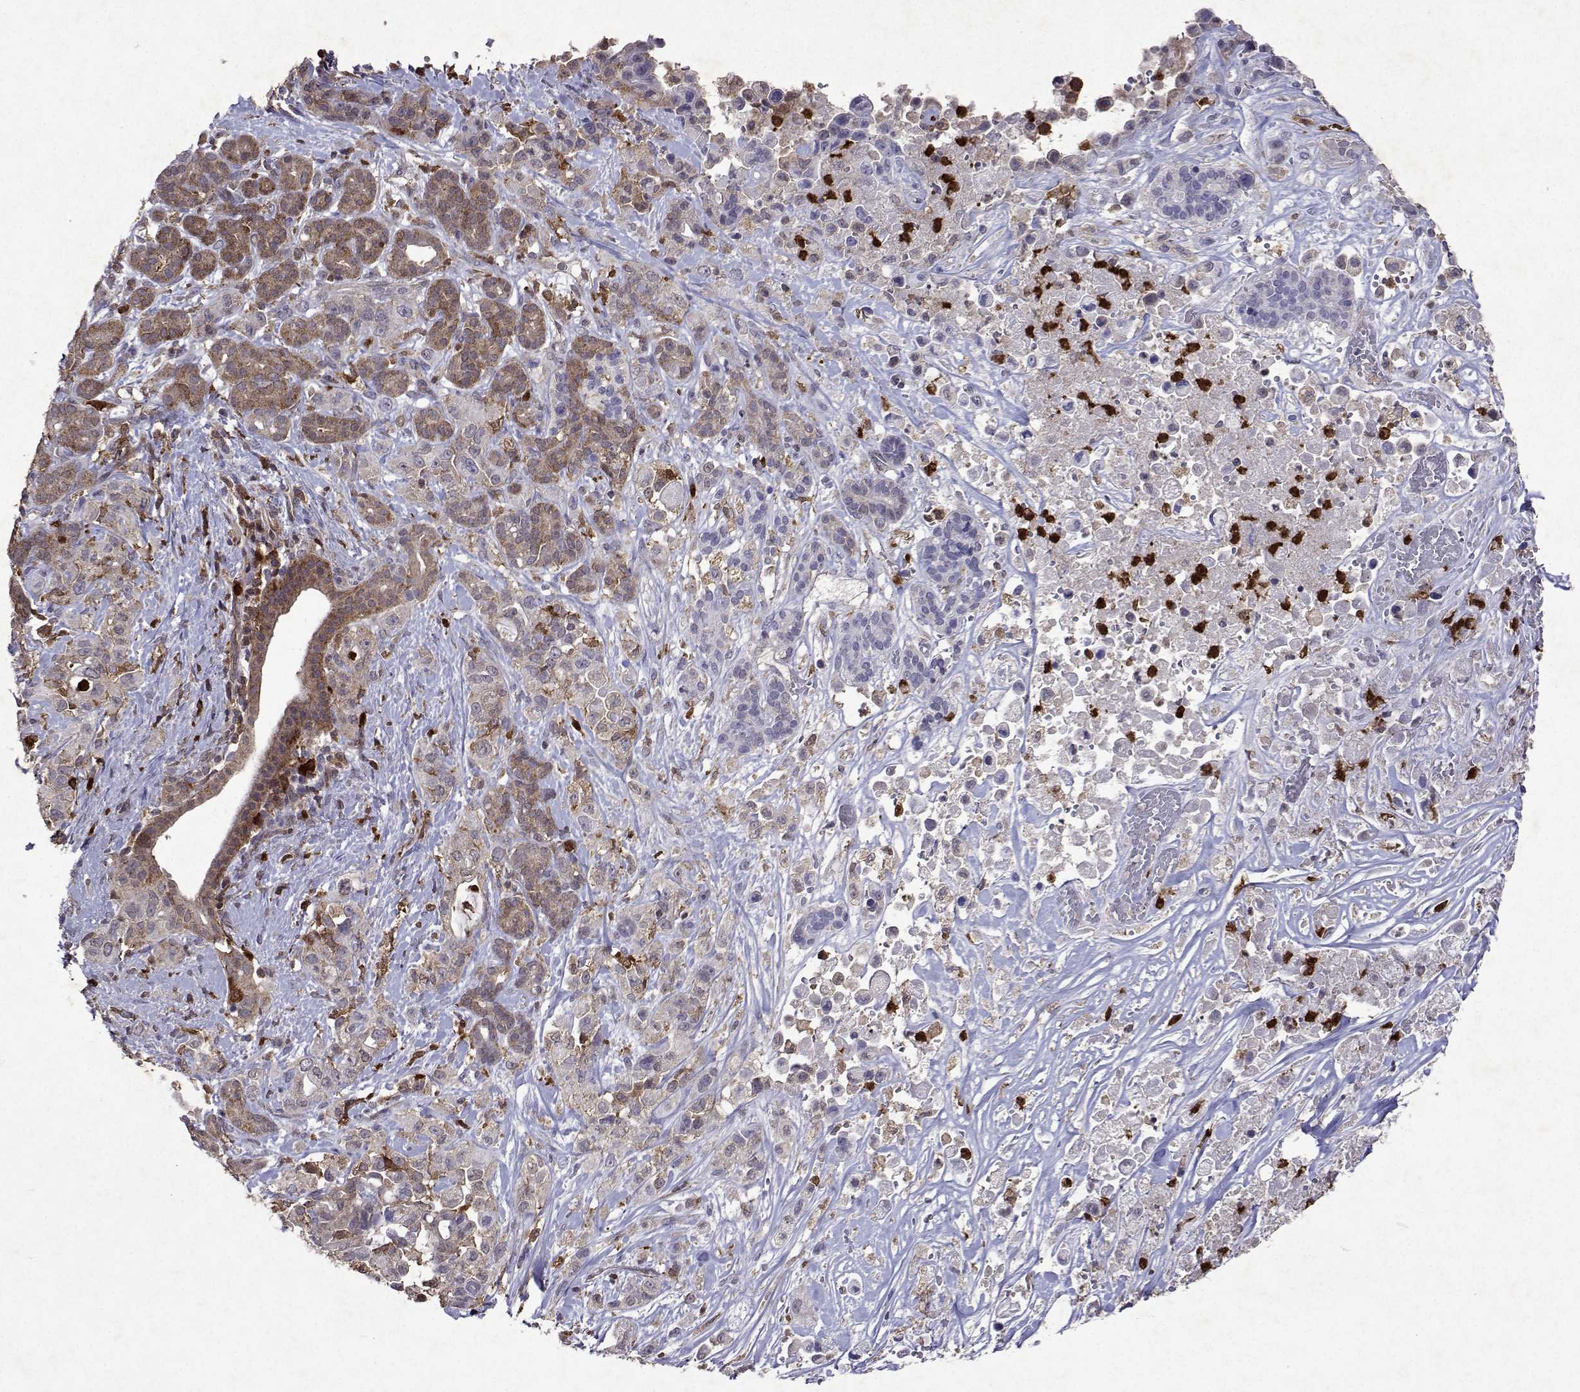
{"staining": {"intensity": "moderate", "quantity": "<25%", "location": "cytoplasmic/membranous"}, "tissue": "pancreatic cancer", "cell_type": "Tumor cells", "image_type": "cancer", "snomed": [{"axis": "morphology", "description": "Adenocarcinoma, NOS"}, {"axis": "topography", "description": "Pancreas"}], "caption": "Immunohistochemistry (IHC) of human pancreatic cancer reveals low levels of moderate cytoplasmic/membranous positivity in about <25% of tumor cells.", "gene": "APAF1", "patient": {"sex": "male", "age": 44}}